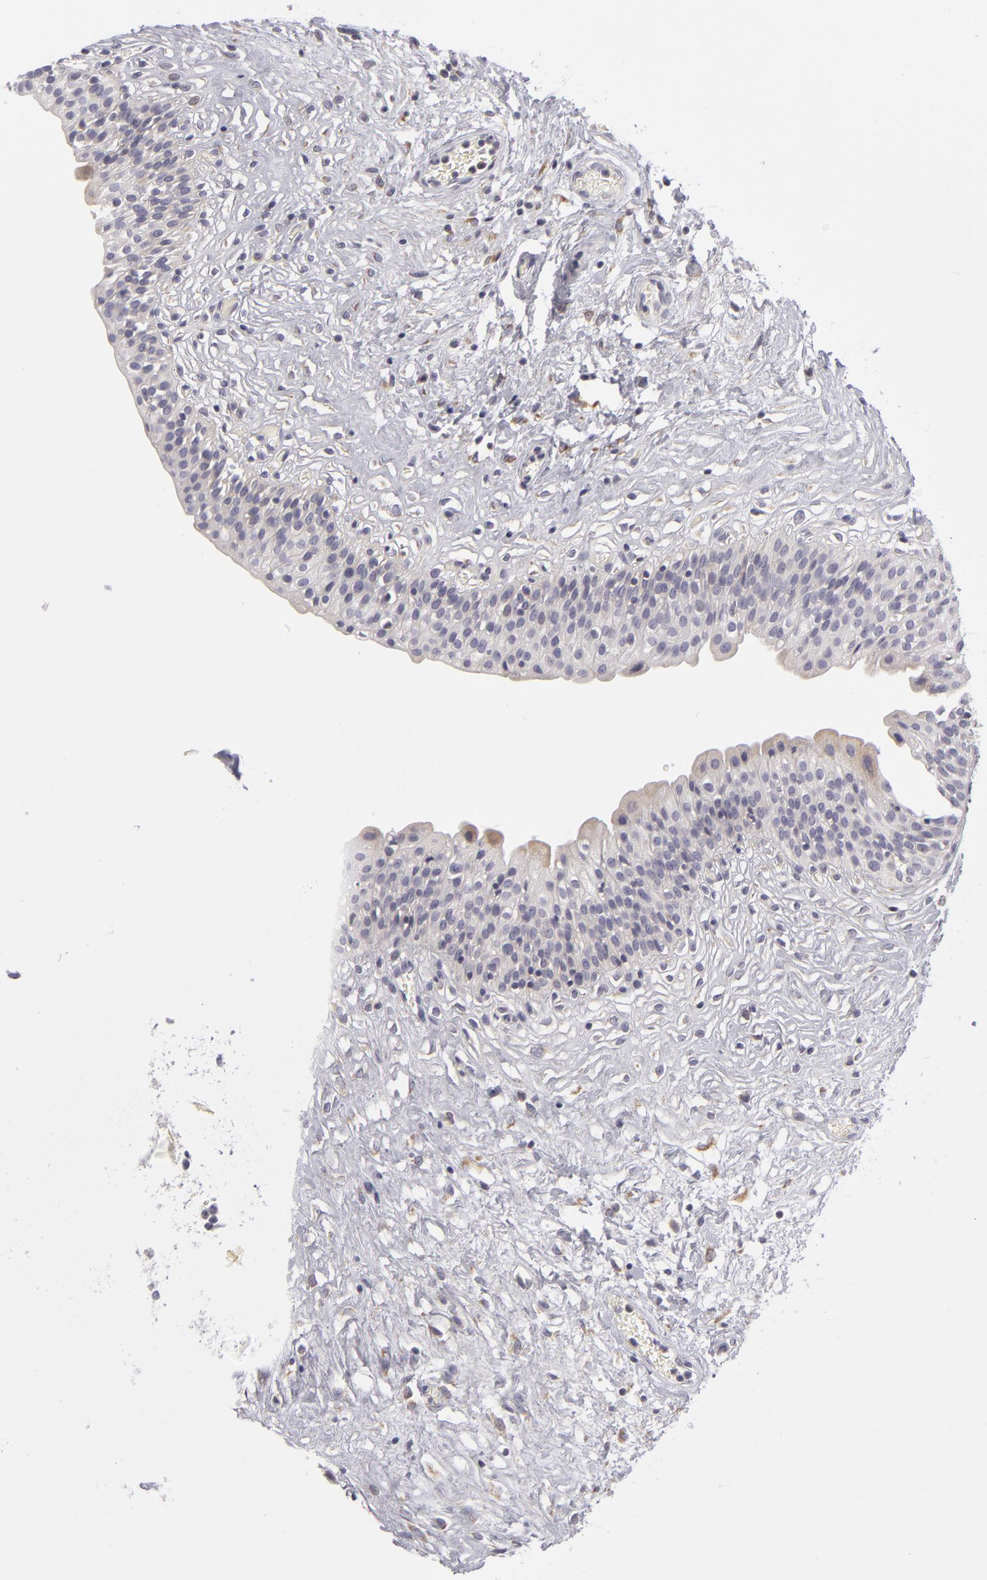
{"staining": {"intensity": "weak", "quantity": ">75%", "location": "cytoplasmic/membranous"}, "tissue": "urinary bladder", "cell_type": "Urothelial cells", "image_type": "normal", "snomed": [{"axis": "morphology", "description": "Adenocarcinoma, NOS"}, {"axis": "topography", "description": "Urinary bladder"}], "caption": "Protein expression by immunohistochemistry shows weak cytoplasmic/membranous staining in approximately >75% of urothelial cells in unremarkable urinary bladder.", "gene": "ATP2B3", "patient": {"sex": "male", "age": 61}}